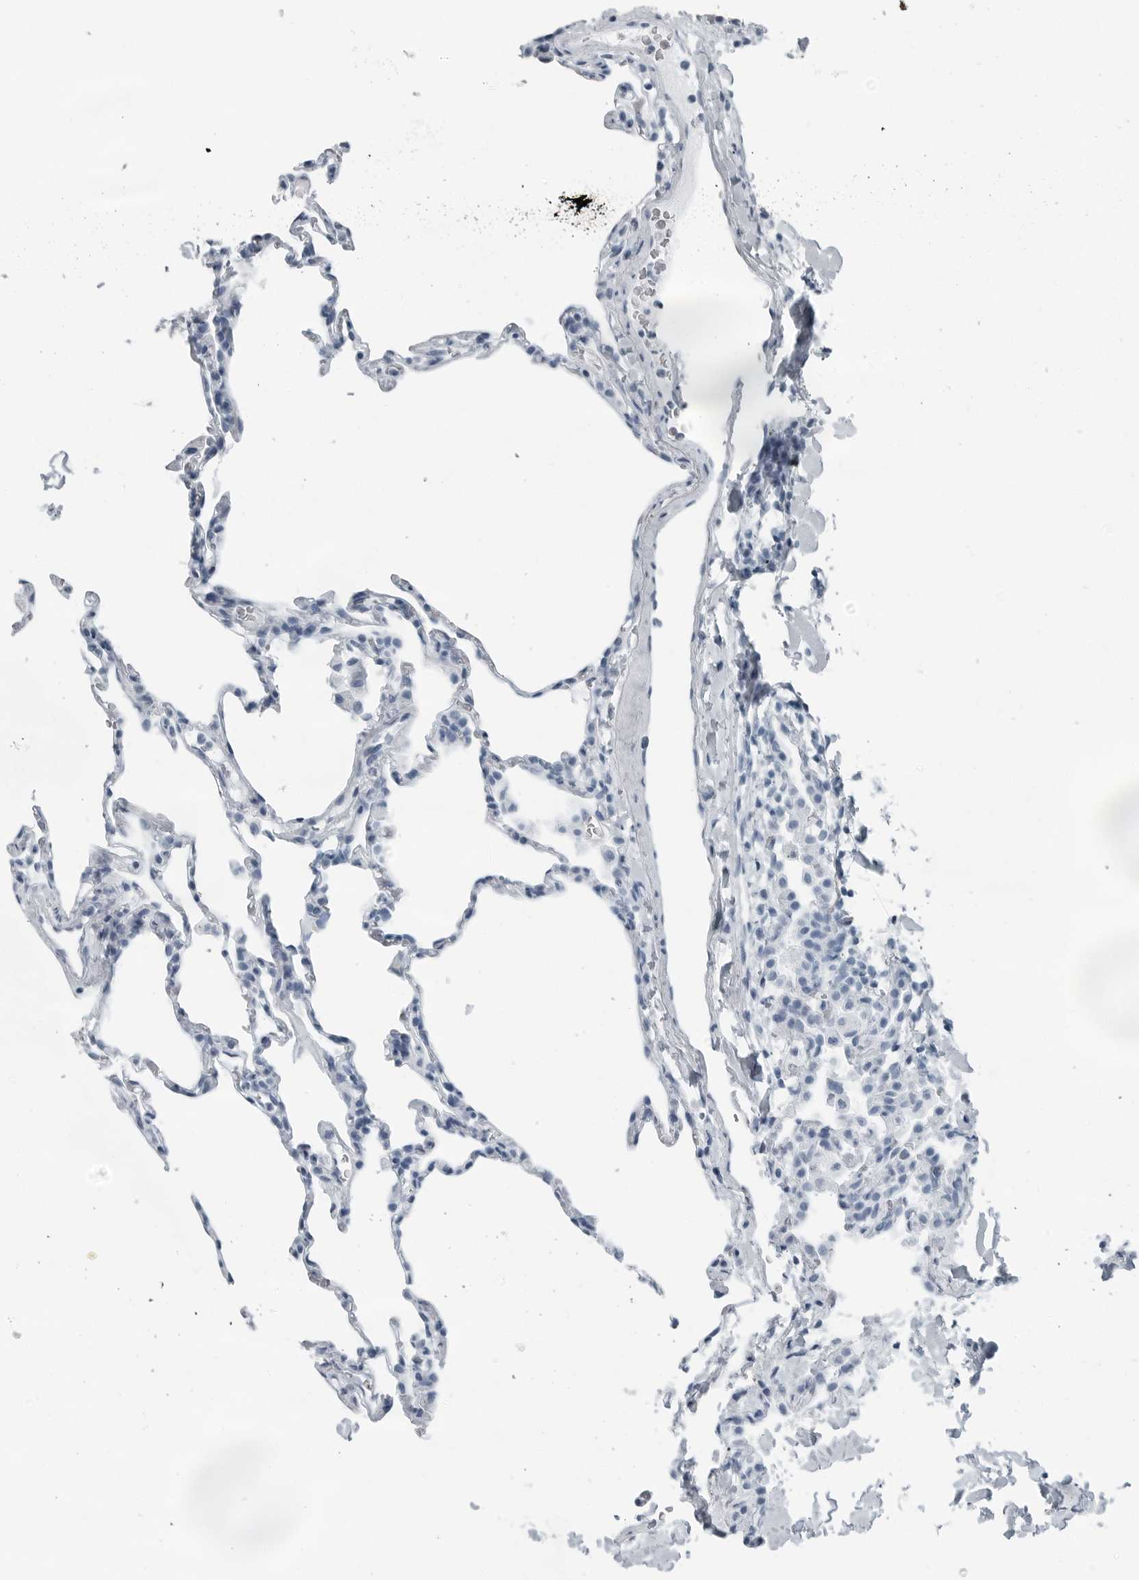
{"staining": {"intensity": "negative", "quantity": "none", "location": "none"}, "tissue": "lung", "cell_type": "Alveolar cells", "image_type": "normal", "snomed": [{"axis": "morphology", "description": "Normal tissue, NOS"}, {"axis": "topography", "description": "Lung"}], "caption": "Photomicrograph shows no significant protein staining in alveolar cells of benign lung. (DAB (3,3'-diaminobenzidine) immunohistochemistry (IHC) visualized using brightfield microscopy, high magnification).", "gene": "FABP6", "patient": {"sex": "male", "age": 20}}